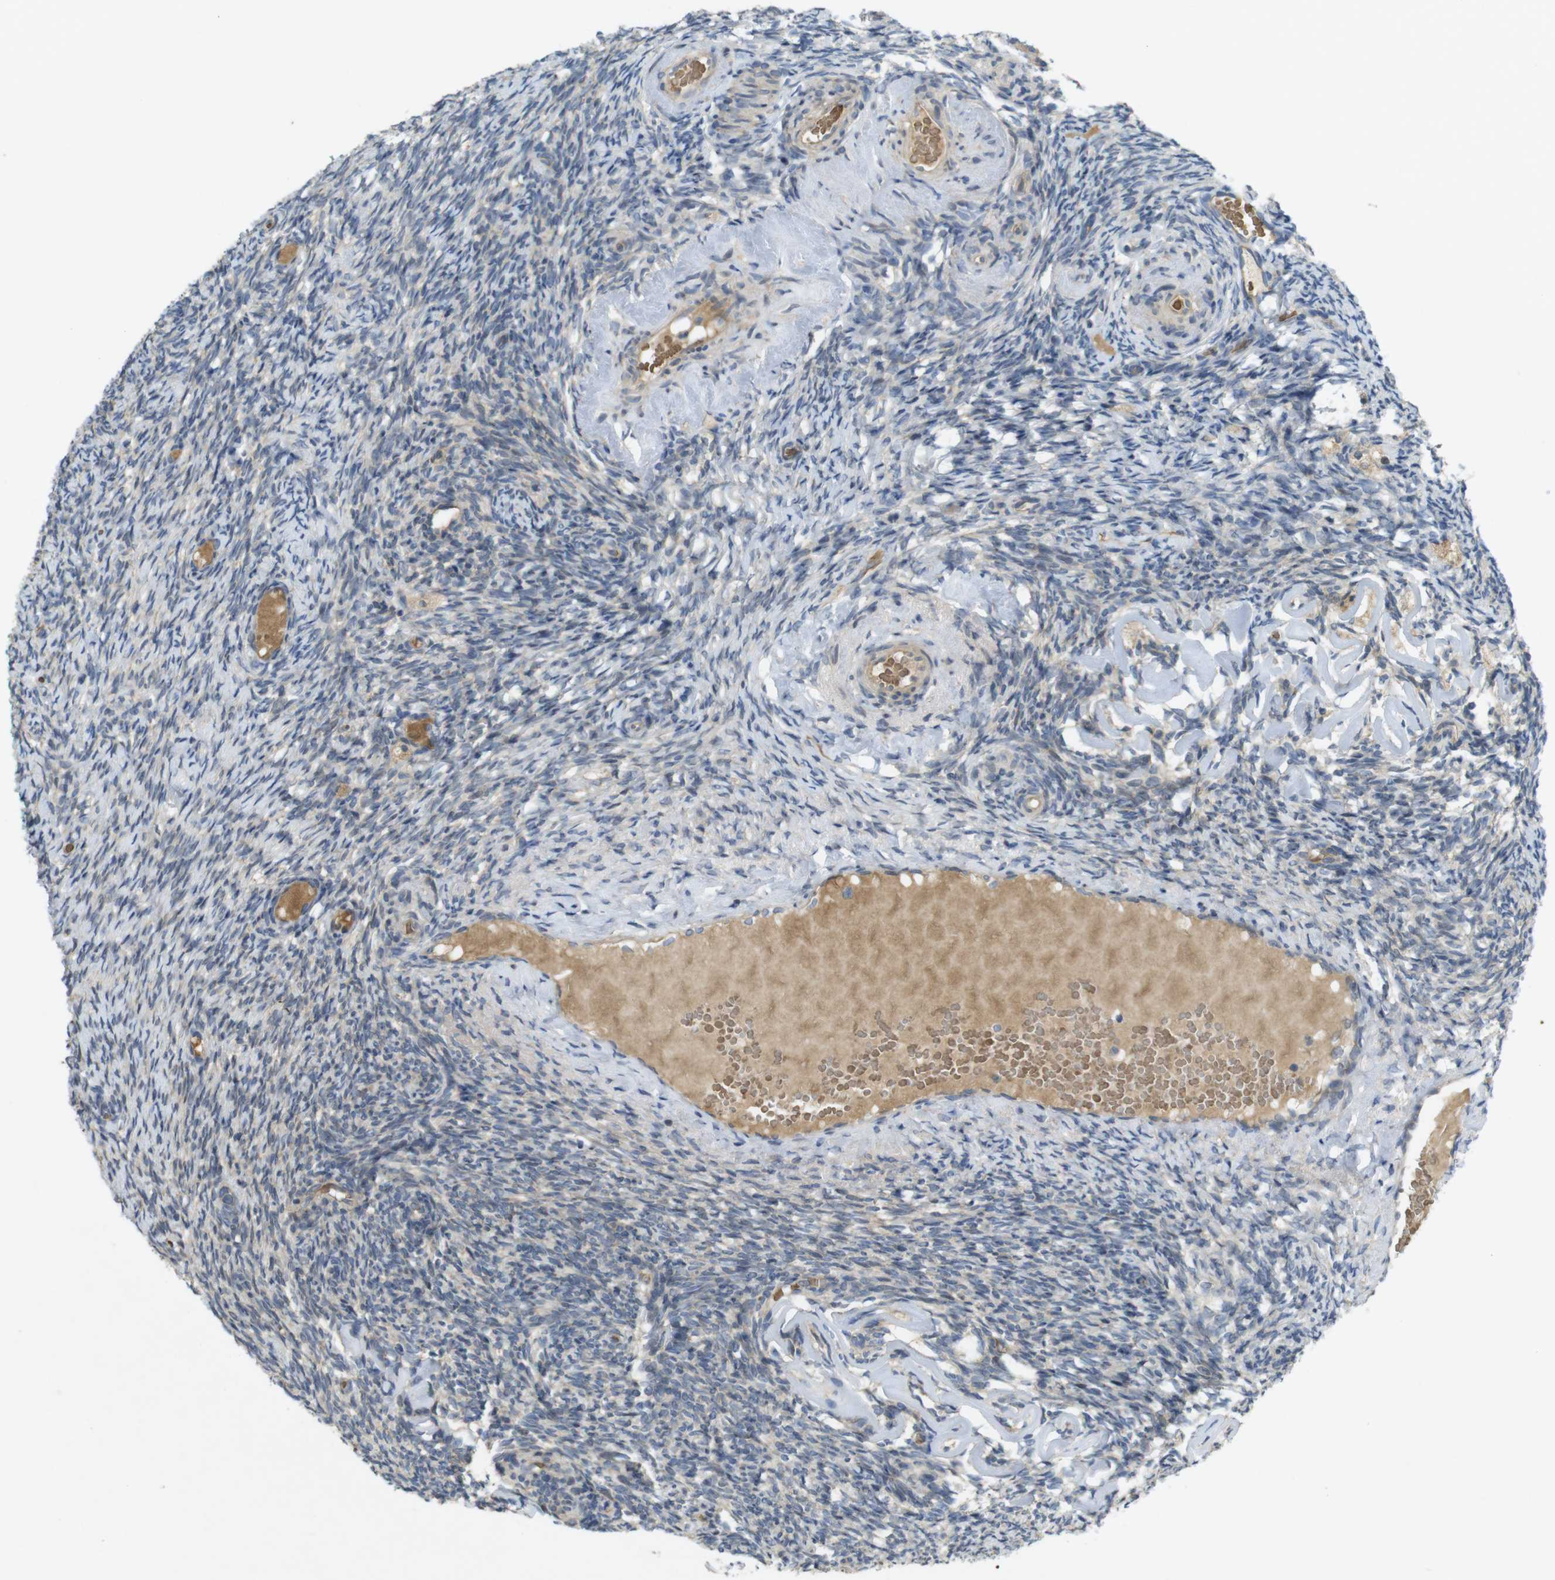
{"staining": {"intensity": "weak", "quantity": "<25%", "location": "cytoplasmic/membranous"}, "tissue": "ovary", "cell_type": "Ovarian stroma cells", "image_type": "normal", "snomed": [{"axis": "morphology", "description": "Normal tissue, NOS"}, {"axis": "topography", "description": "Ovary"}], "caption": "Immunohistochemical staining of benign human ovary shows no significant expression in ovarian stroma cells. (DAB immunohistochemistry (IHC) visualized using brightfield microscopy, high magnification).", "gene": "CLTC", "patient": {"sex": "female", "age": 60}}